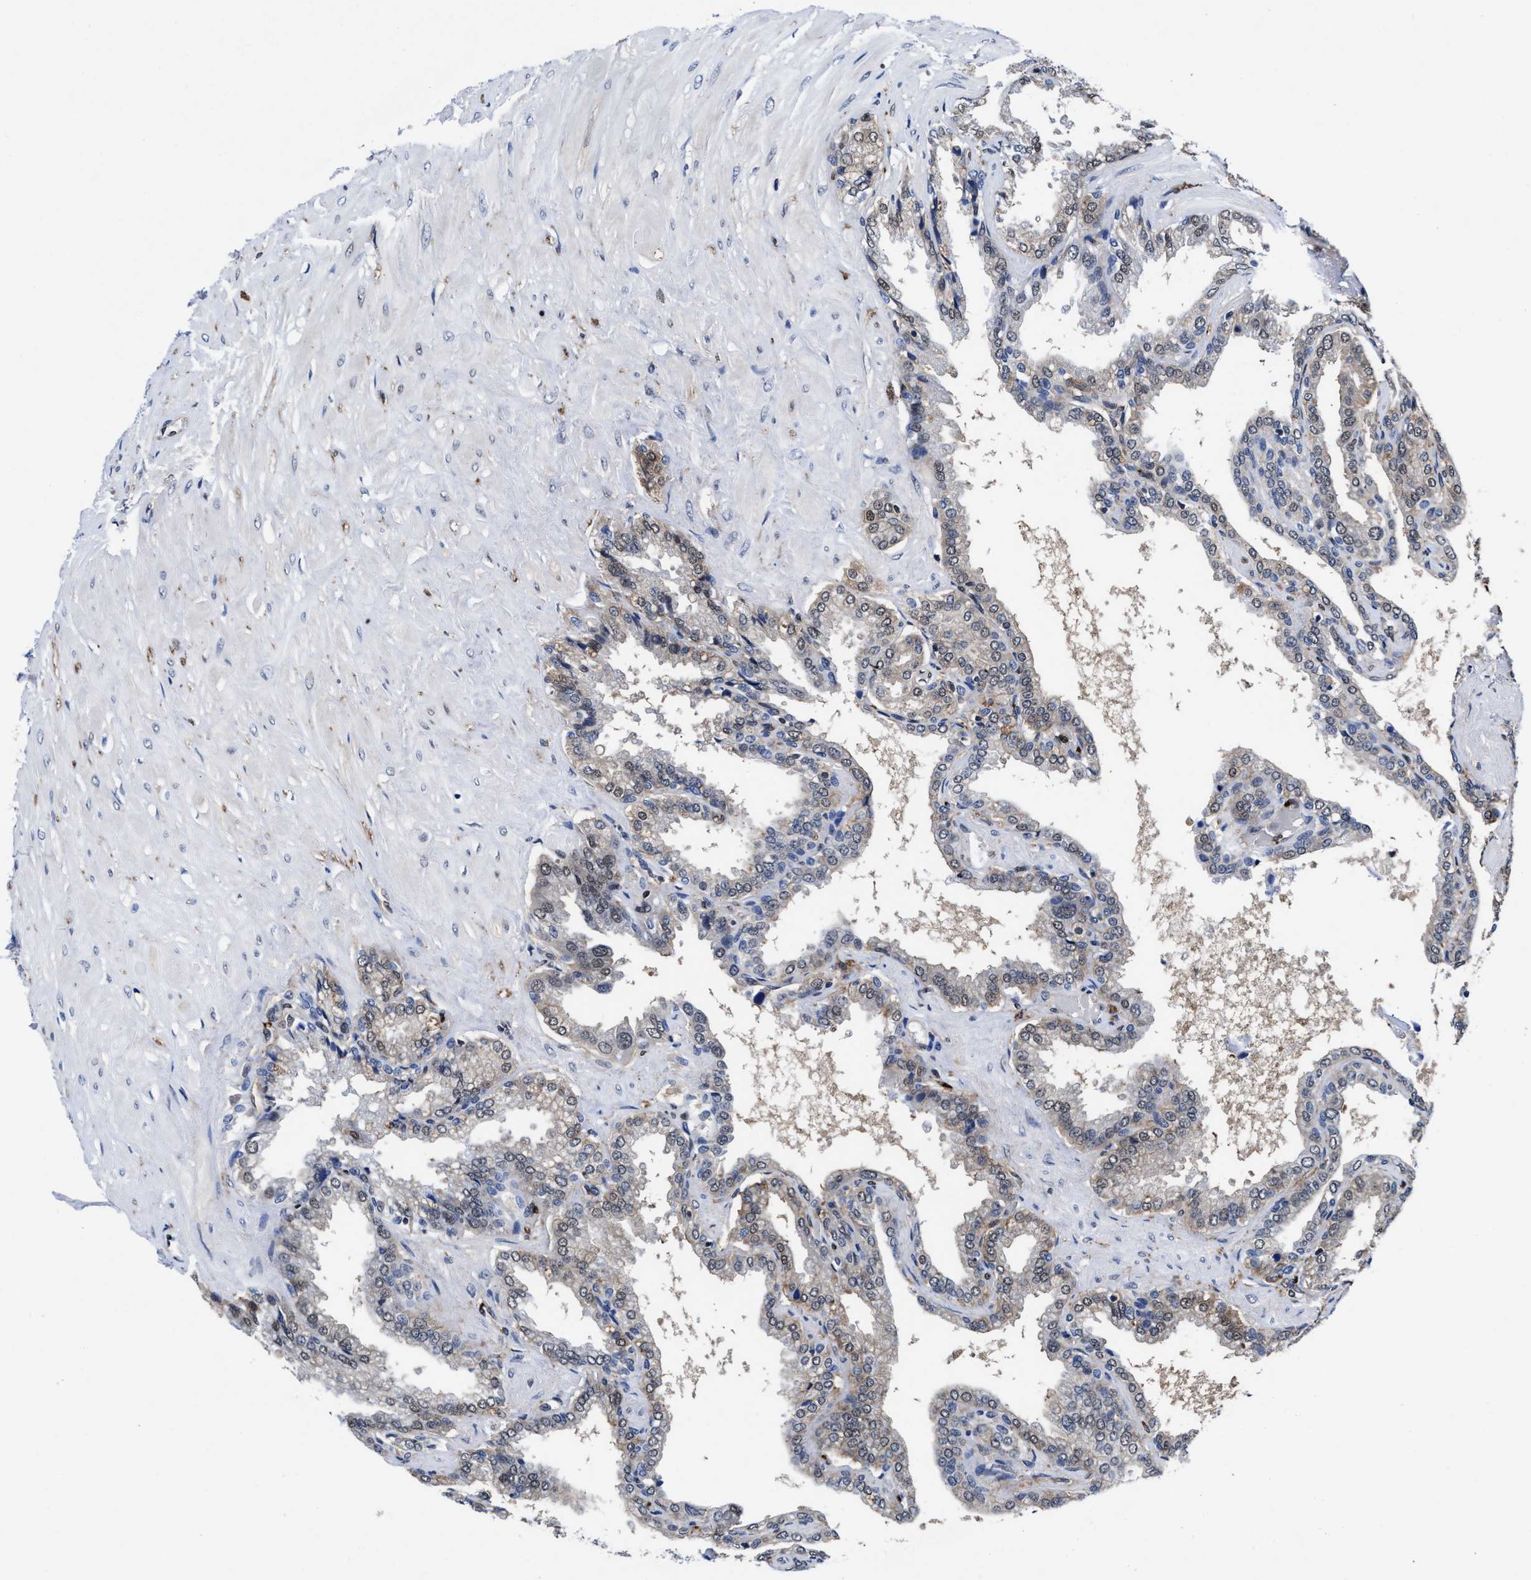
{"staining": {"intensity": "weak", "quantity": "<25%", "location": "cytoplasmic/membranous,nuclear"}, "tissue": "seminal vesicle", "cell_type": "Glandular cells", "image_type": "normal", "snomed": [{"axis": "morphology", "description": "Normal tissue, NOS"}, {"axis": "topography", "description": "Seminal veicle"}], "caption": "A high-resolution photomicrograph shows immunohistochemistry (IHC) staining of normal seminal vesicle, which reveals no significant positivity in glandular cells.", "gene": "ACLY", "patient": {"sex": "male", "age": 46}}